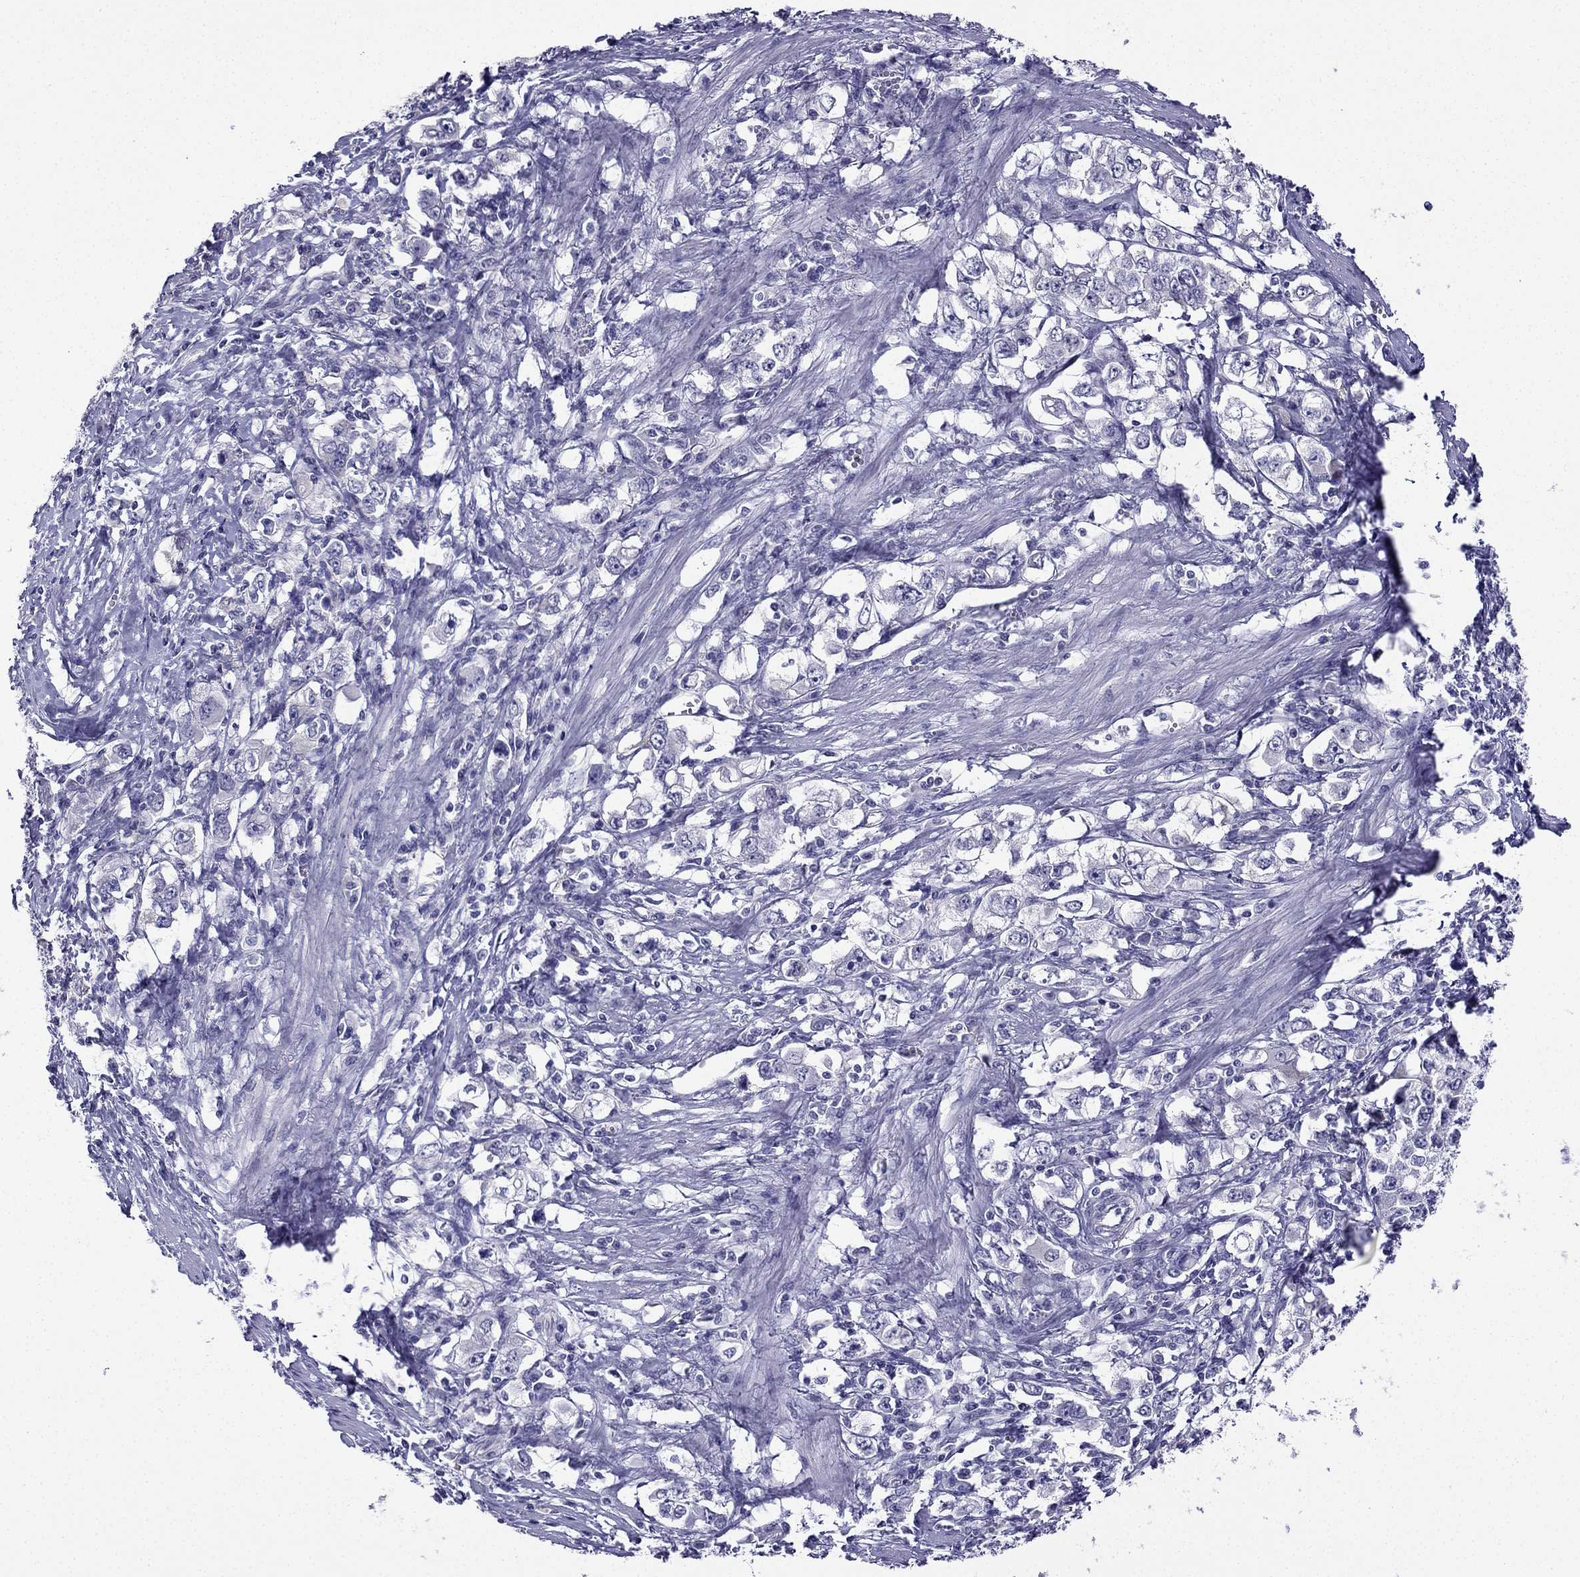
{"staining": {"intensity": "negative", "quantity": "none", "location": "none"}, "tissue": "stomach cancer", "cell_type": "Tumor cells", "image_type": "cancer", "snomed": [{"axis": "morphology", "description": "Adenocarcinoma, NOS"}, {"axis": "topography", "description": "Stomach, lower"}], "caption": "This is an IHC histopathology image of stomach cancer (adenocarcinoma). There is no positivity in tumor cells.", "gene": "KCNJ10", "patient": {"sex": "female", "age": 72}}